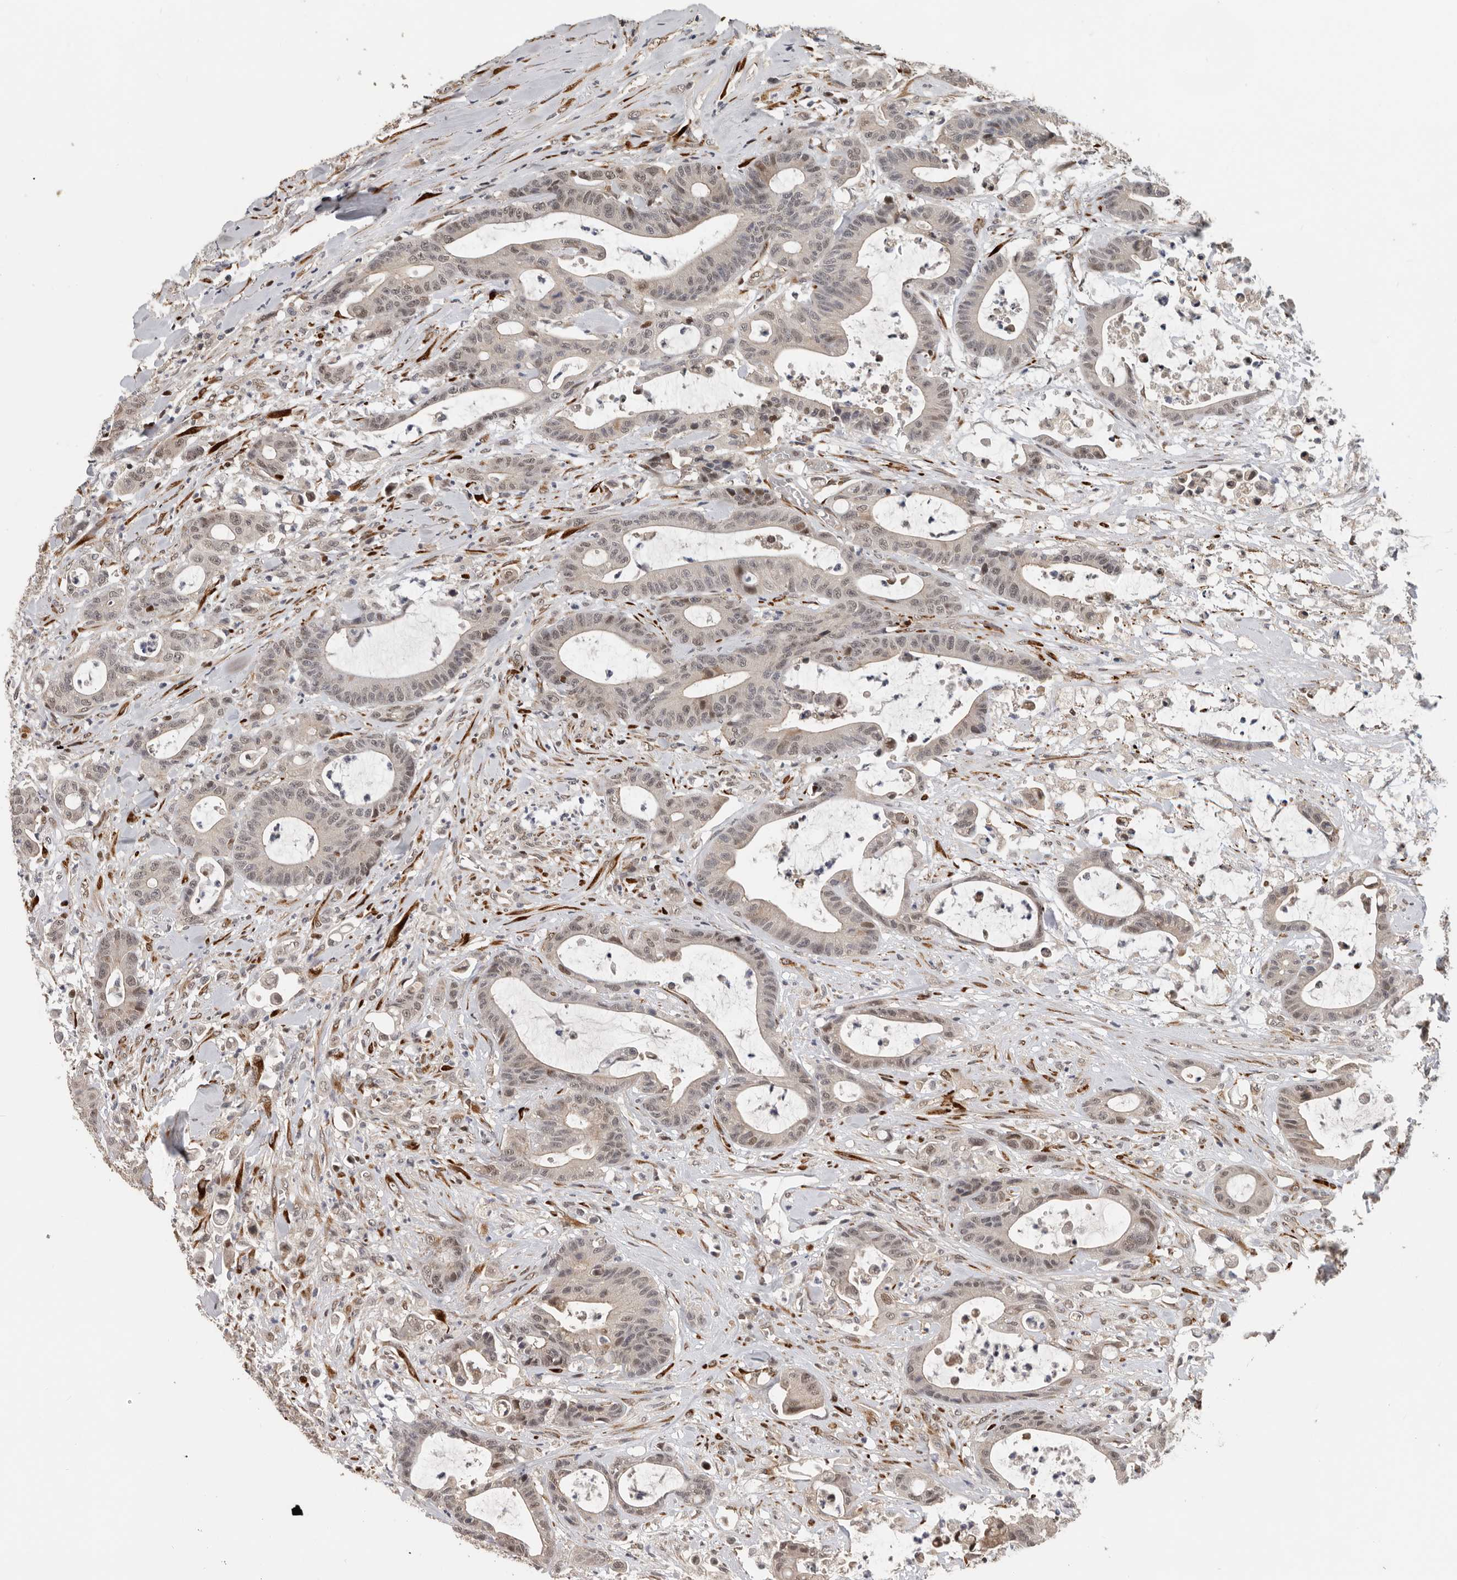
{"staining": {"intensity": "moderate", "quantity": "<25%", "location": "nuclear"}, "tissue": "colorectal cancer", "cell_type": "Tumor cells", "image_type": "cancer", "snomed": [{"axis": "morphology", "description": "Adenocarcinoma, NOS"}, {"axis": "topography", "description": "Colon"}], "caption": "The immunohistochemical stain labels moderate nuclear positivity in tumor cells of colorectal cancer (adenocarcinoma) tissue.", "gene": "HENMT1", "patient": {"sex": "female", "age": 84}}